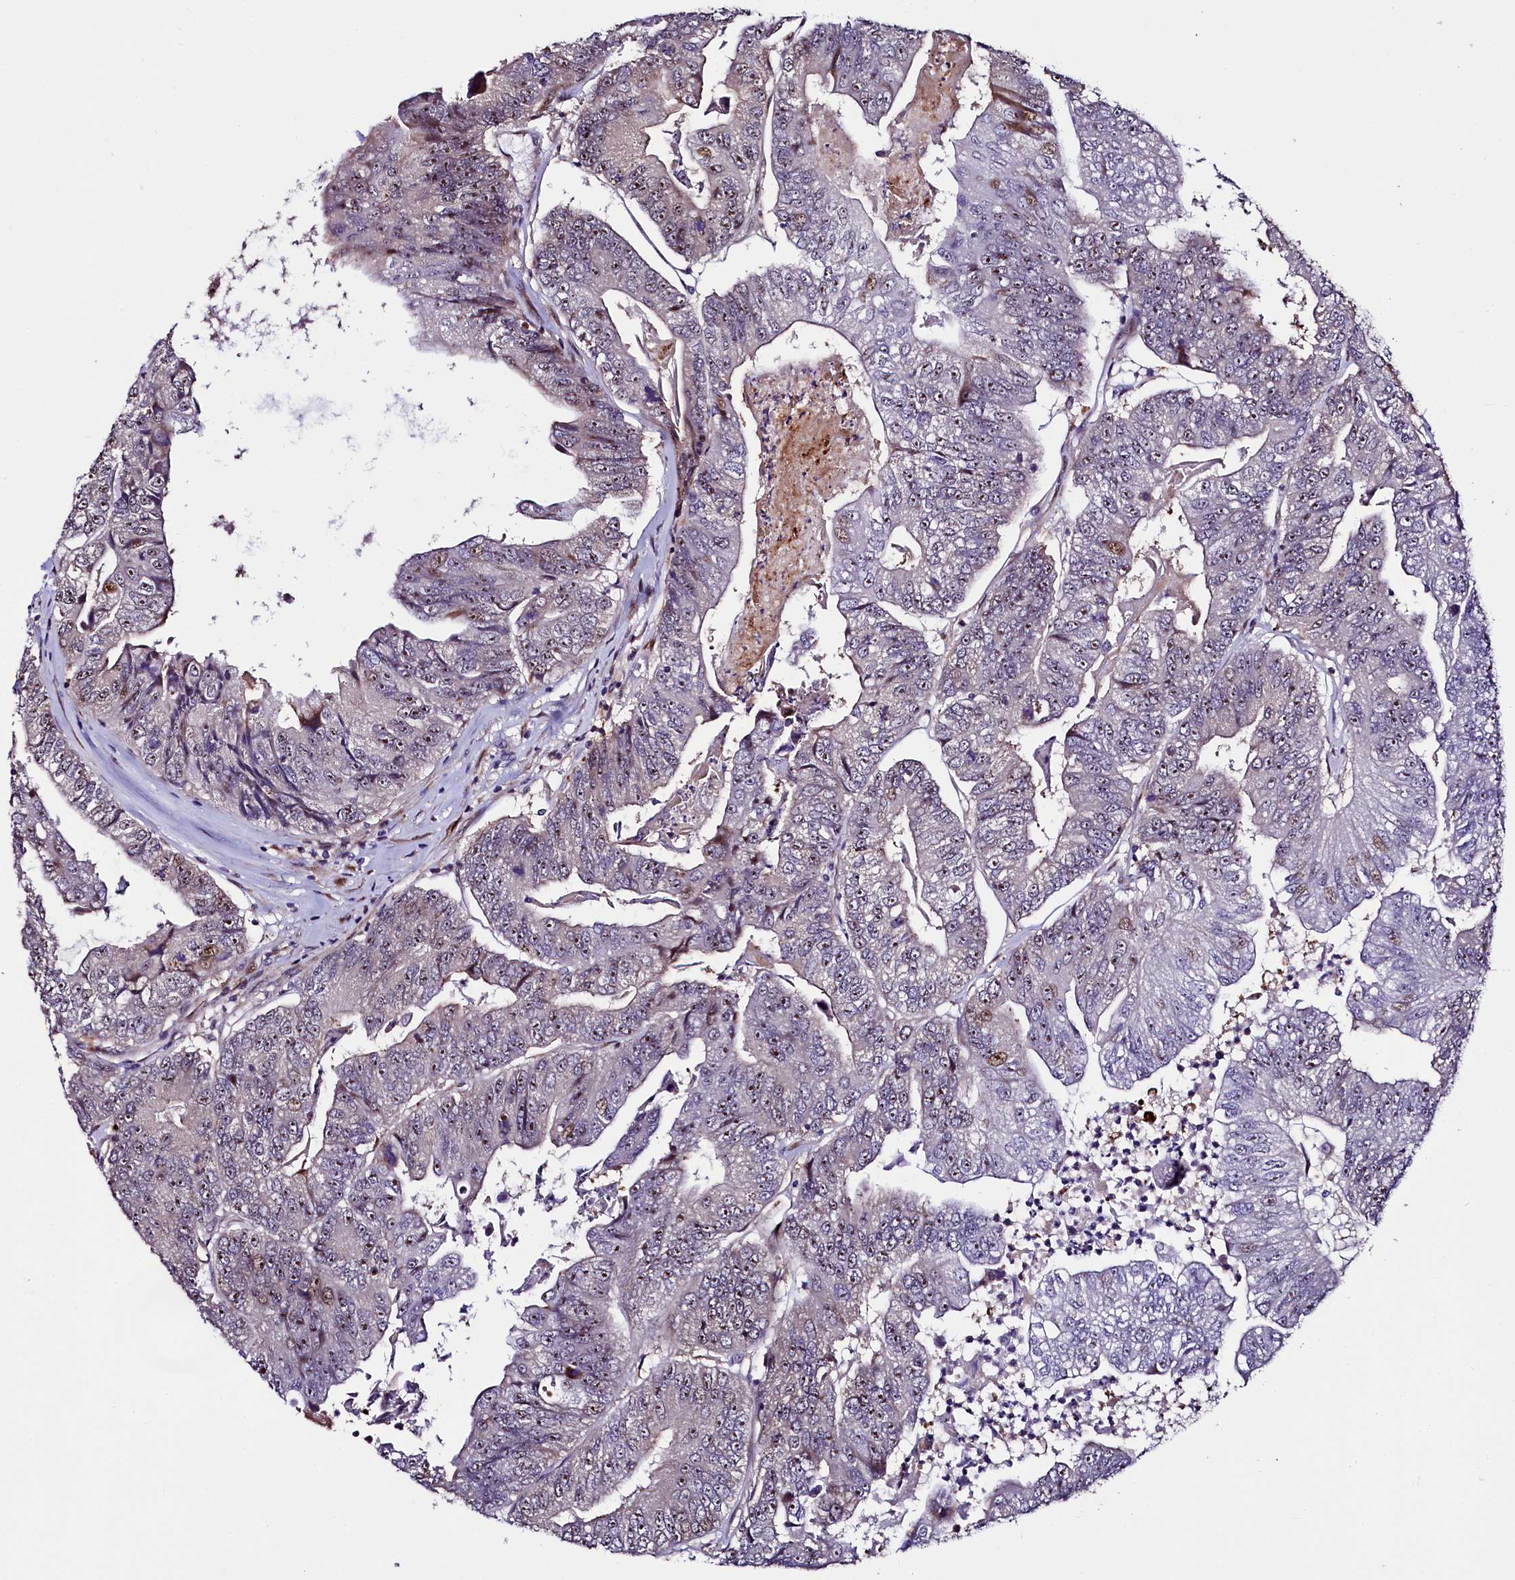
{"staining": {"intensity": "moderate", "quantity": "25%-75%", "location": "nuclear"}, "tissue": "colorectal cancer", "cell_type": "Tumor cells", "image_type": "cancer", "snomed": [{"axis": "morphology", "description": "Adenocarcinoma, NOS"}, {"axis": "topography", "description": "Colon"}], "caption": "Immunohistochemistry (IHC) (DAB) staining of colorectal cancer (adenocarcinoma) displays moderate nuclear protein staining in approximately 25%-75% of tumor cells.", "gene": "TRMT112", "patient": {"sex": "female", "age": 67}}